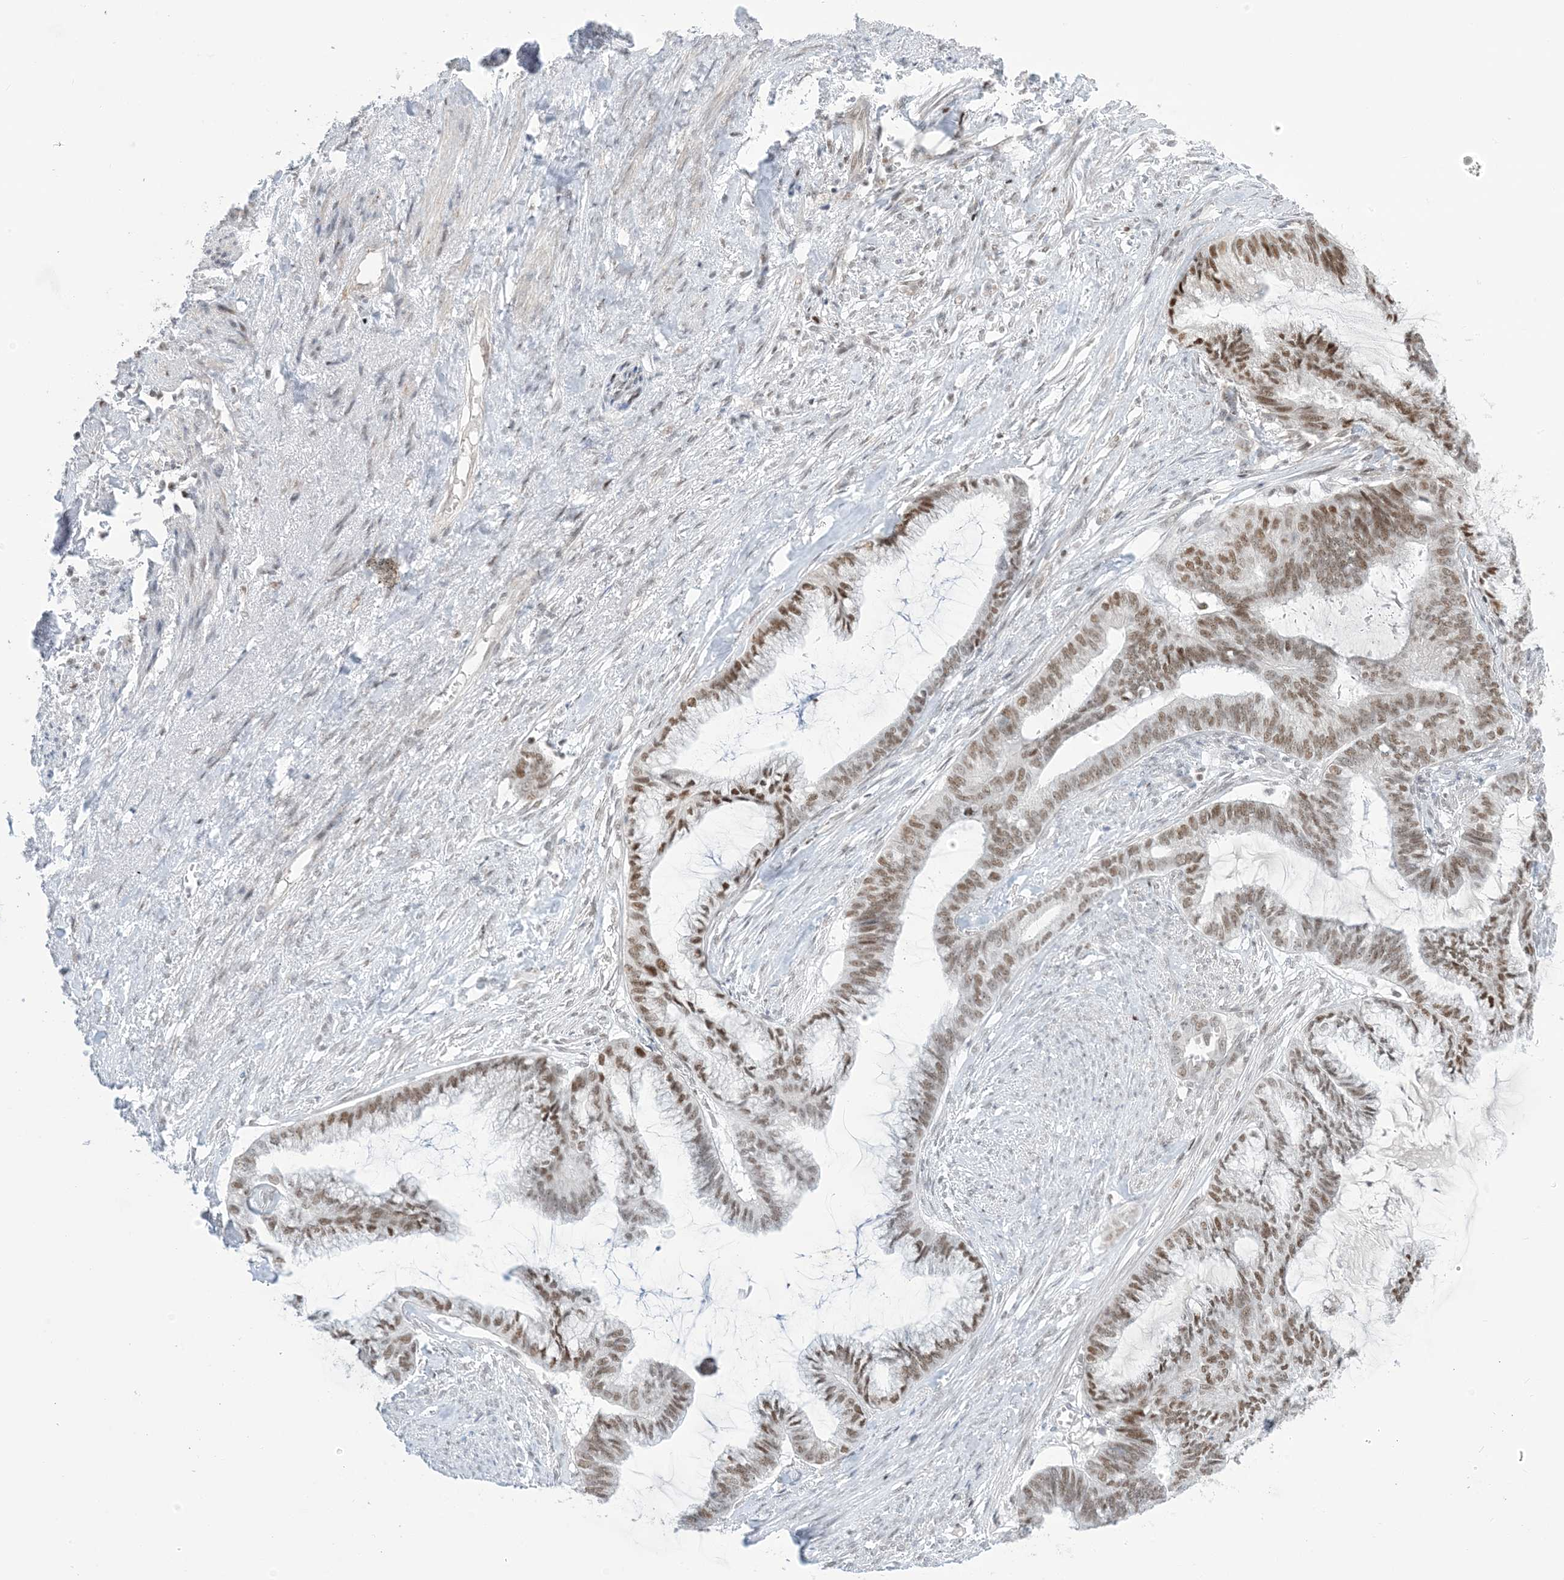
{"staining": {"intensity": "moderate", "quantity": ">75%", "location": "nuclear"}, "tissue": "endometrial cancer", "cell_type": "Tumor cells", "image_type": "cancer", "snomed": [{"axis": "morphology", "description": "Adenocarcinoma, NOS"}, {"axis": "topography", "description": "Endometrium"}], "caption": "Moderate nuclear staining for a protein is appreciated in approximately >75% of tumor cells of adenocarcinoma (endometrial) using immunohistochemistry (IHC).", "gene": "TFPT", "patient": {"sex": "female", "age": 86}}